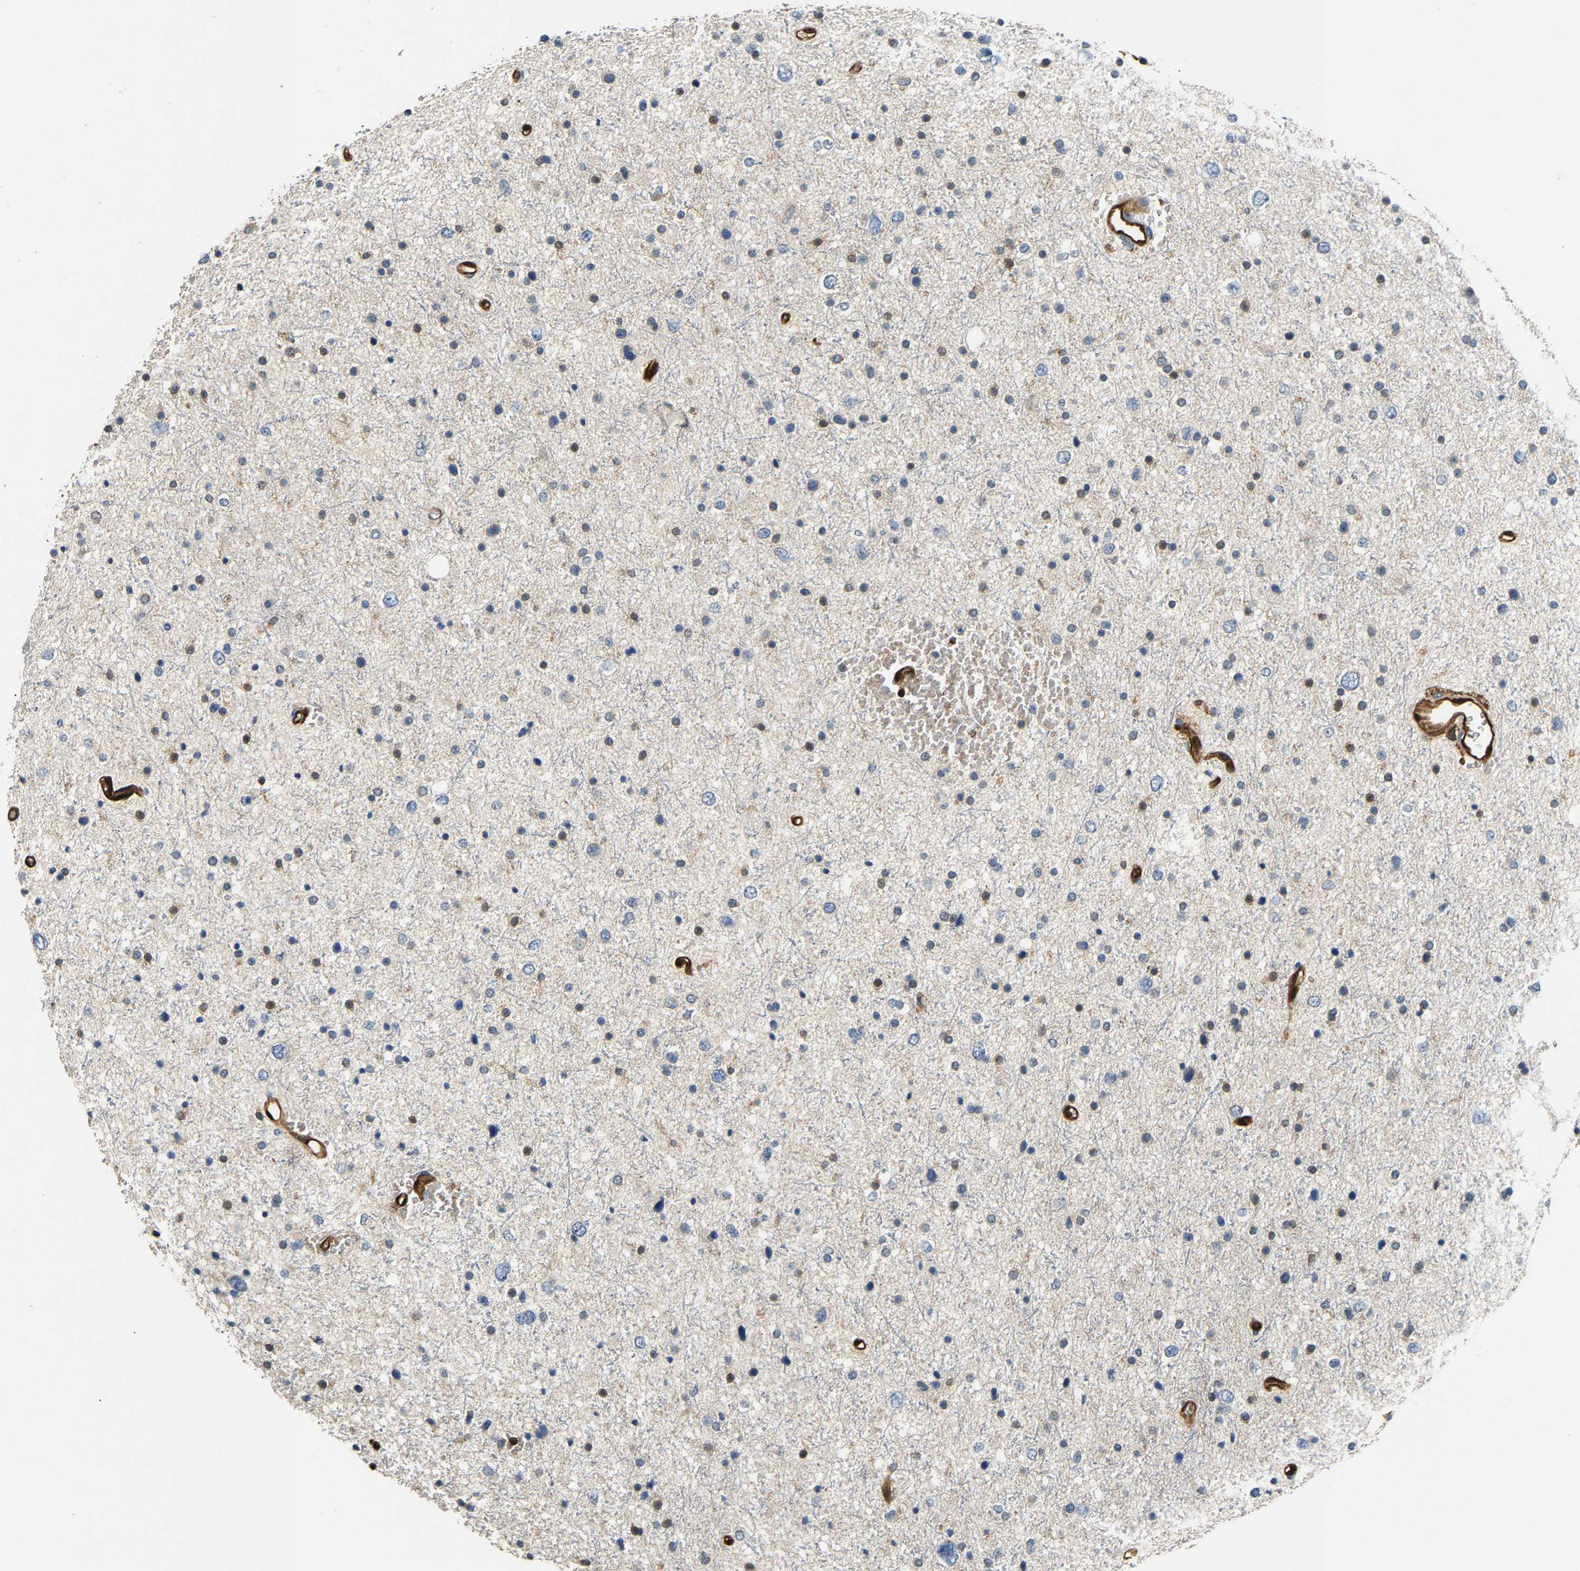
{"staining": {"intensity": "negative", "quantity": "none", "location": "none"}, "tissue": "glioma", "cell_type": "Tumor cells", "image_type": "cancer", "snomed": [{"axis": "morphology", "description": "Glioma, malignant, Low grade"}, {"axis": "topography", "description": "Brain"}], "caption": "Histopathology image shows no protein positivity in tumor cells of glioma tissue. The staining was performed using DAB to visualize the protein expression in brown, while the nuclei were stained in blue with hematoxylin (Magnification: 20x).", "gene": "GIMAP7", "patient": {"sex": "female", "age": 37}}